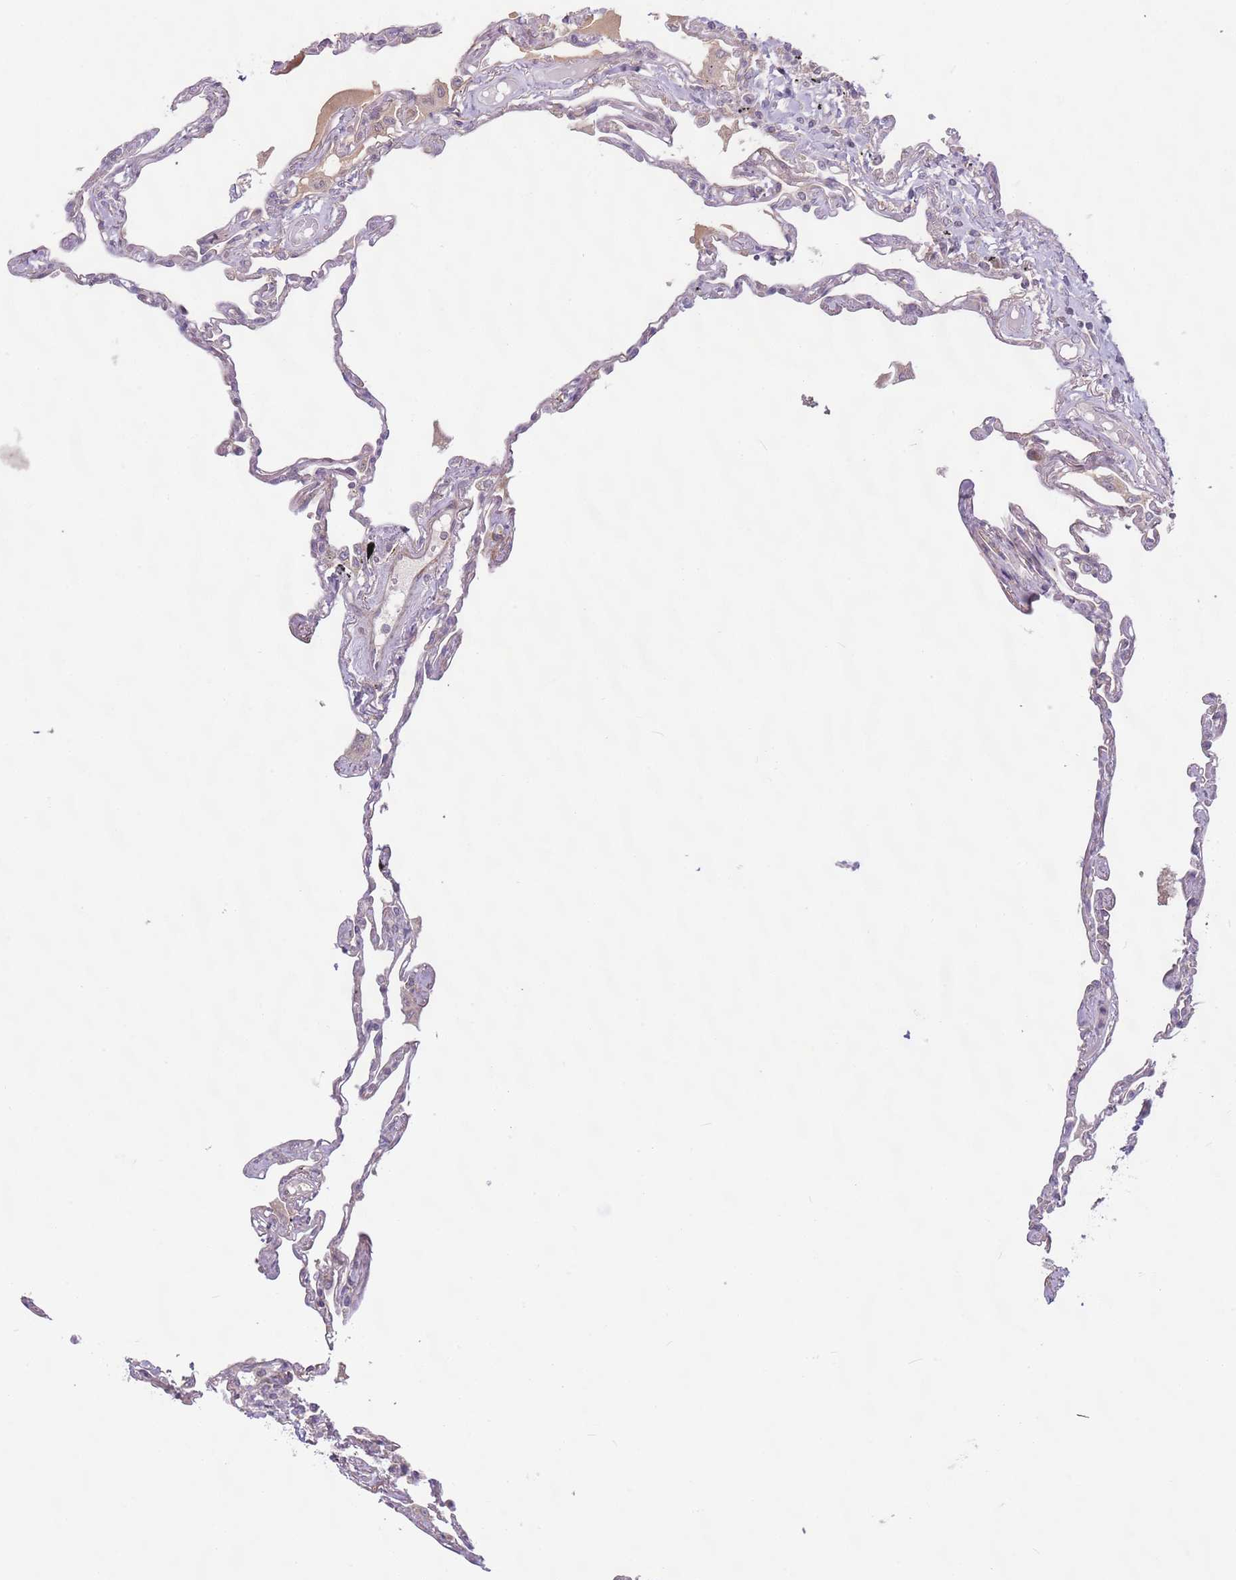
{"staining": {"intensity": "negative", "quantity": "none", "location": "none"}, "tissue": "lung", "cell_type": "Alveolar cells", "image_type": "normal", "snomed": [{"axis": "morphology", "description": "Normal tissue, NOS"}, {"axis": "topography", "description": "Lung"}], "caption": "Protein analysis of benign lung displays no significant staining in alveolar cells.", "gene": "SKOR2", "patient": {"sex": "female", "age": 67}}